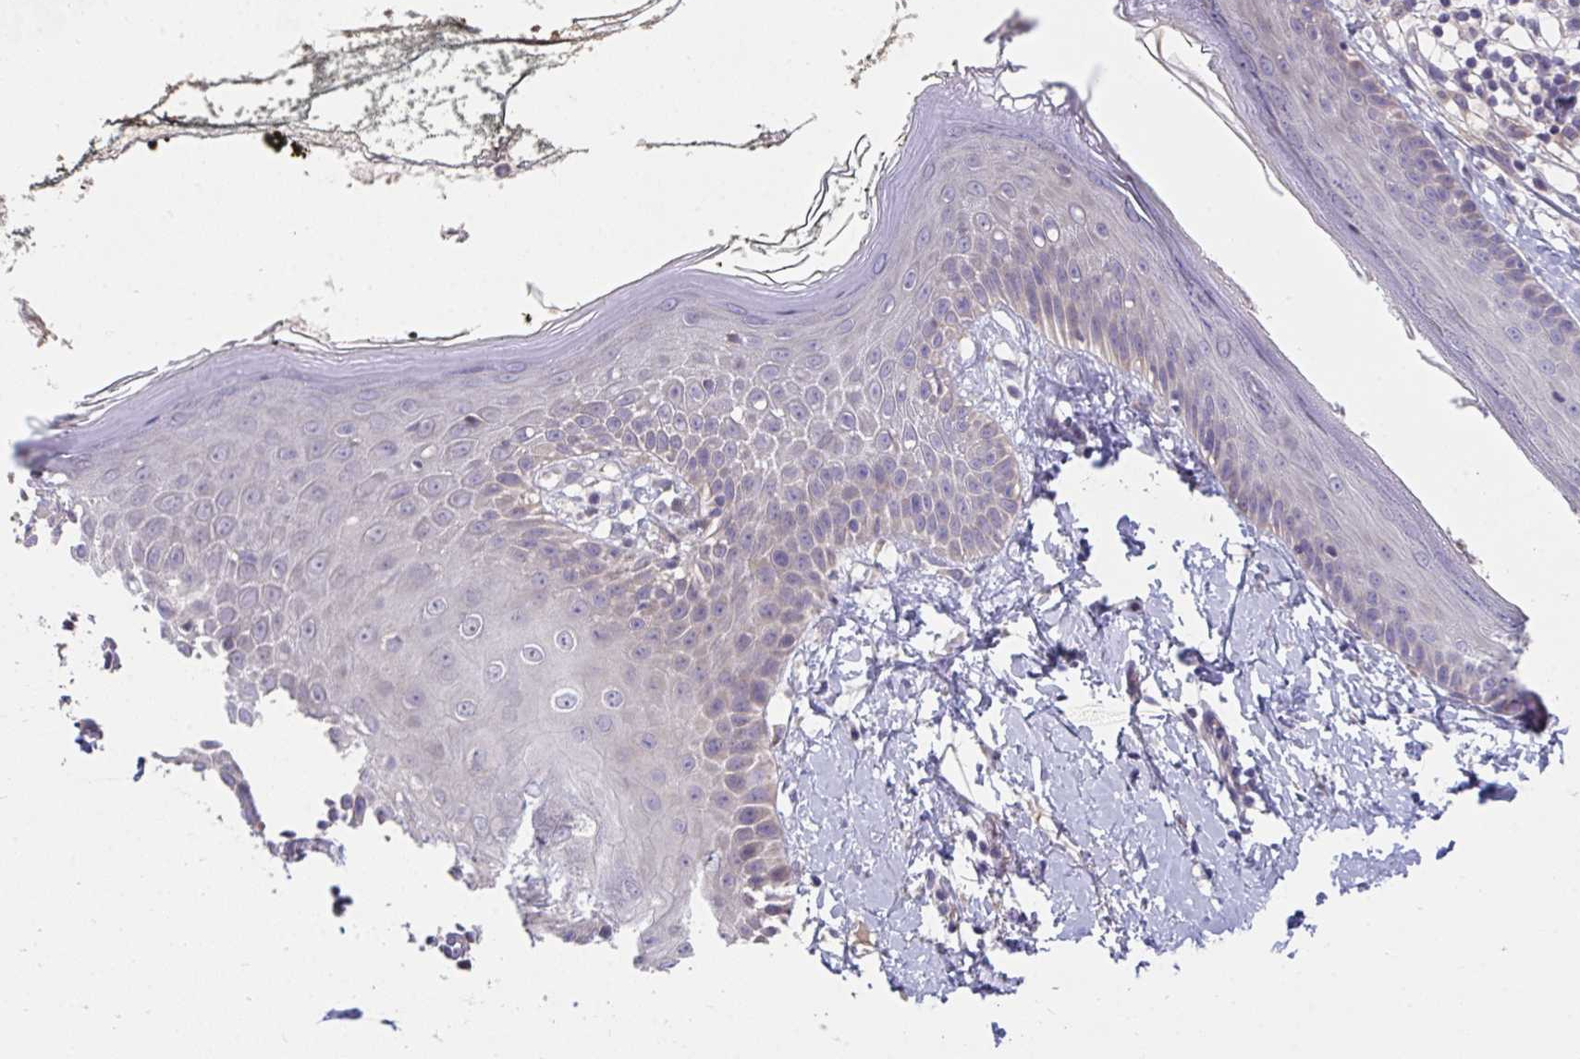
{"staining": {"intensity": "negative", "quantity": "none", "location": "none"}, "tissue": "skin", "cell_type": "Fibroblasts", "image_type": "normal", "snomed": [{"axis": "morphology", "description": "Normal tissue, NOS"}, {"axis": "topography", "description": "Skin"}], "caption": "Immunohistochemistry (IHC) micrograph of normal skin stained for a protein (brown), which displays no expression in fibroblasts.", "gene": "SUSD4", "patient": {"sex": "female", "age": 34}}